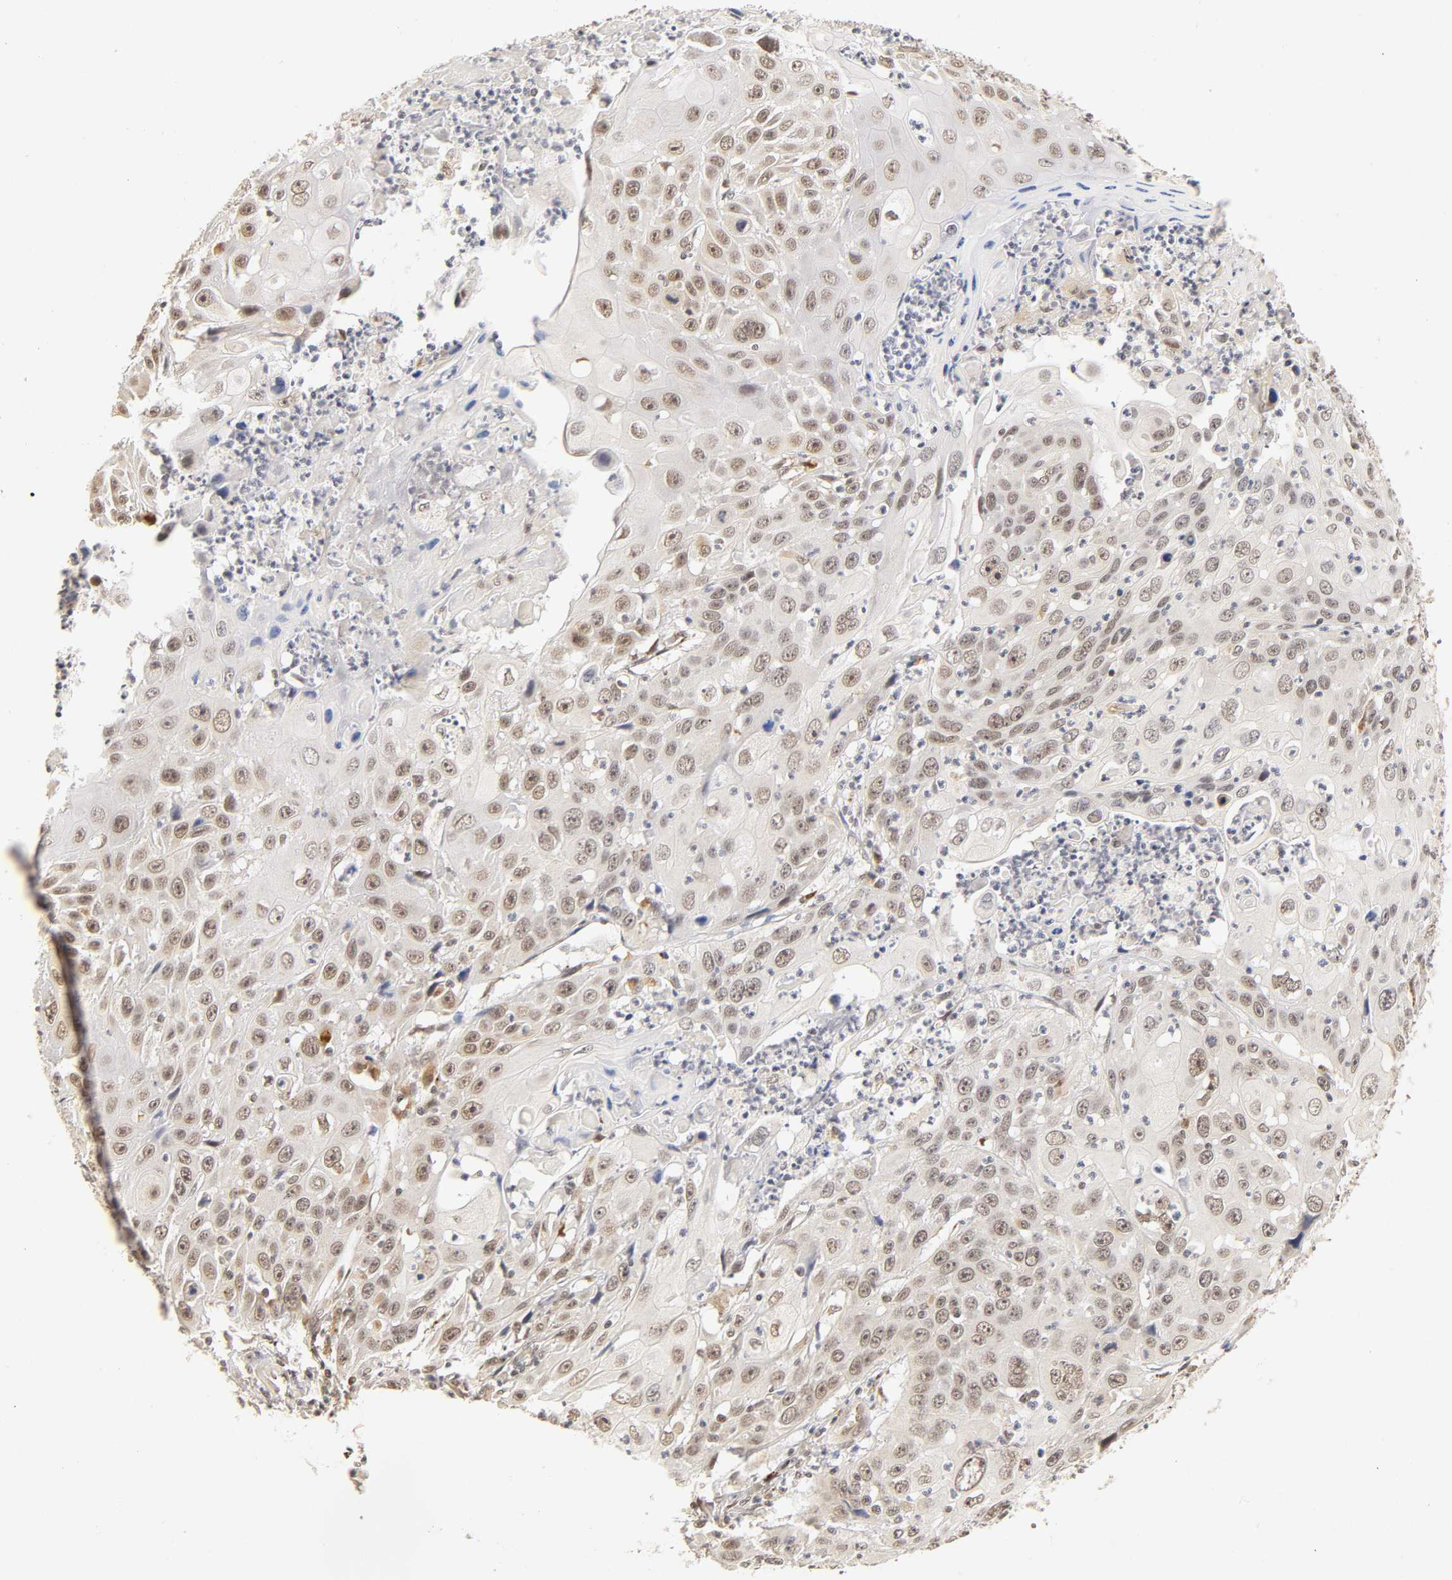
{"staining": {"intensity": "negative", "quantity": "none", "location": "none"}, "tissue": "cervical cancer", "cell_type": "Tumor cells", "image_type": "cancer", "snomed": [{"axis": "morphology", "description": "Squamous cell carcinoma, NOS"}, {"axis": "topography", "description": "Cervix"}], "caption": "The histopathology image exhibits no staining of tumor cells in cervical cancer.", "gene": "TAF10", "patient": {"sex": "female", "age": 39}}